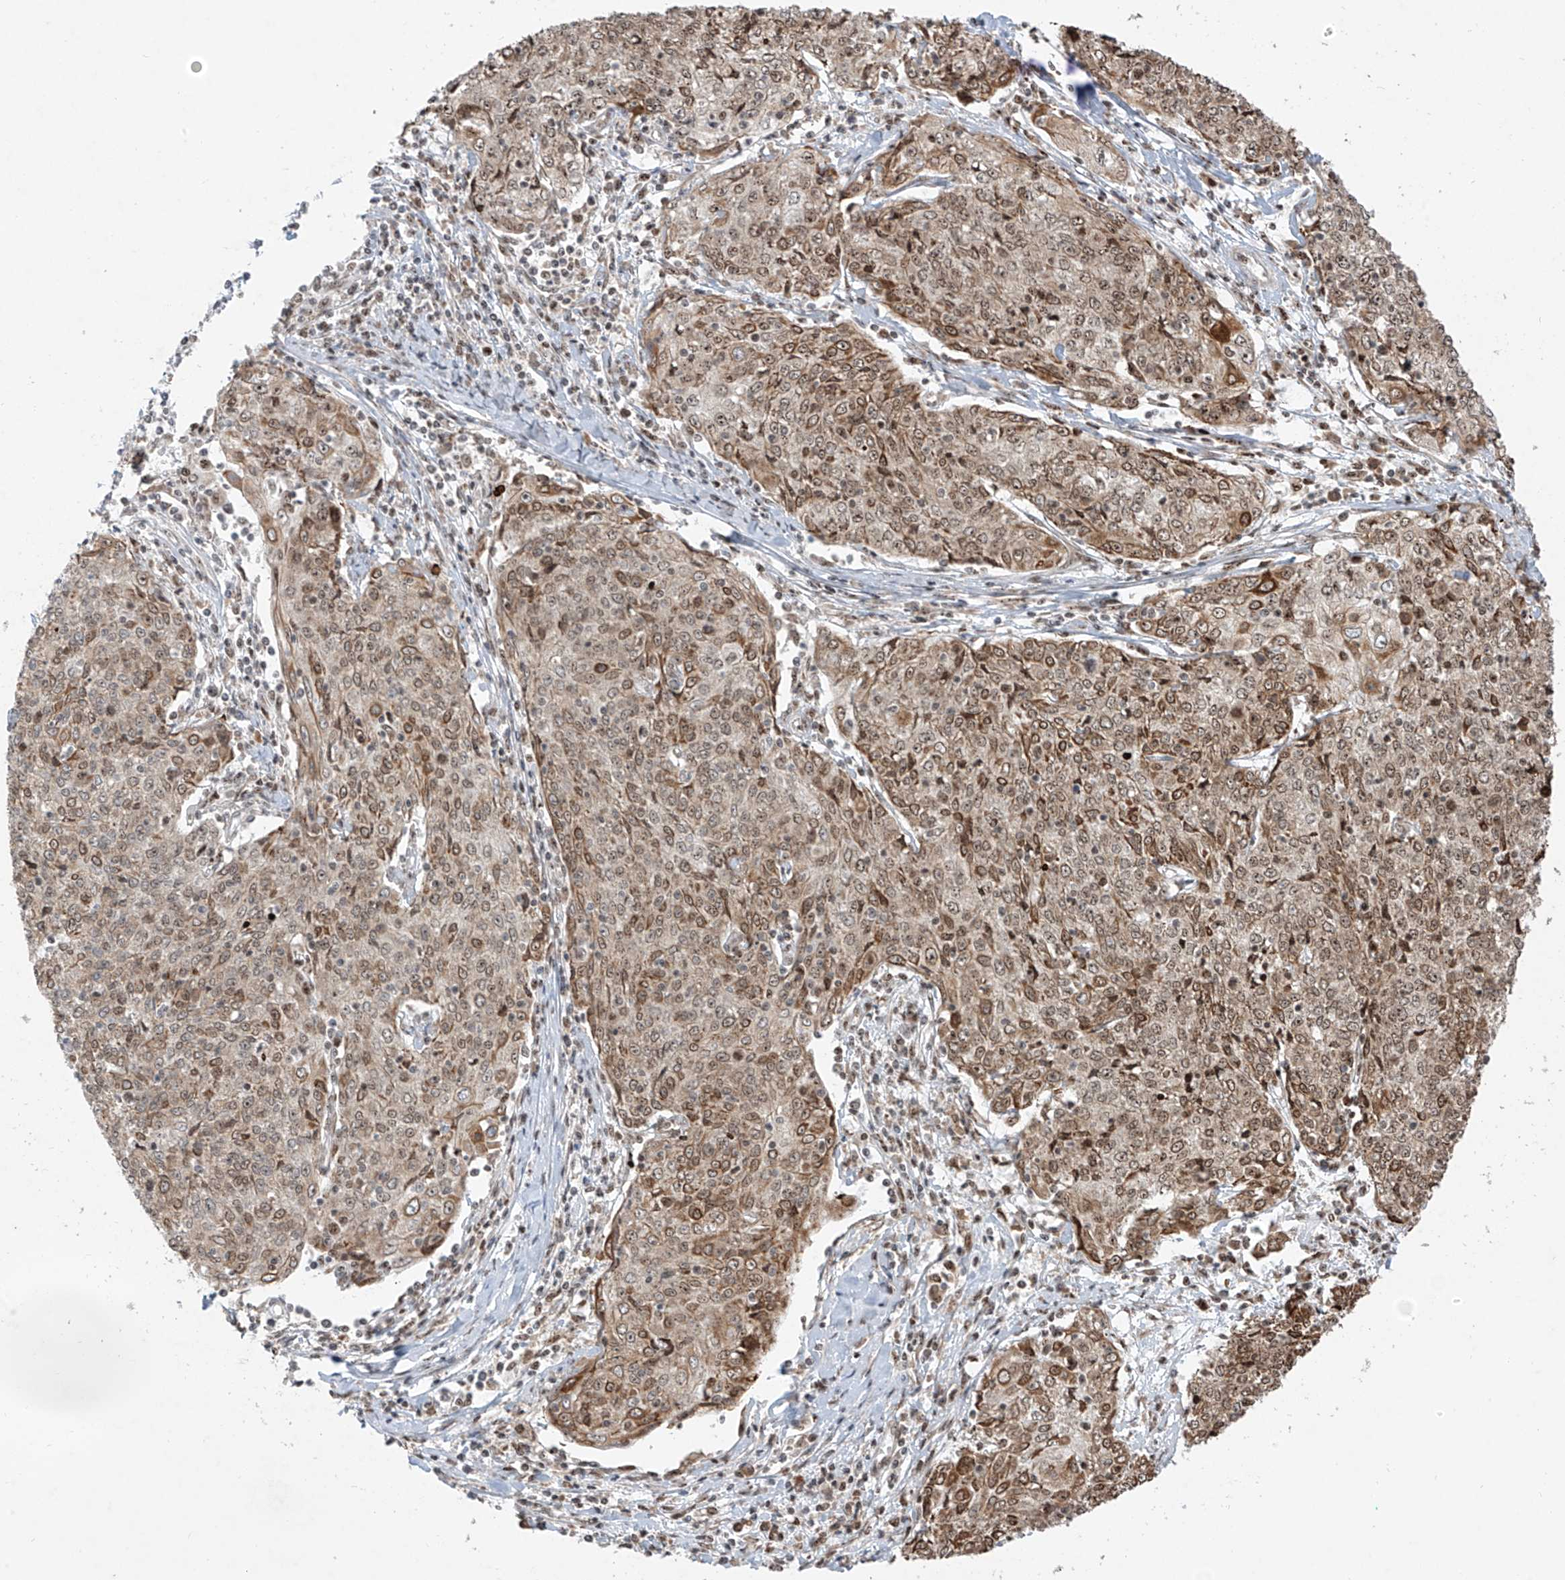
{"staining": {"intensity": "moderate", "quantity": ">75%", "location": "cytoplasmic/membranous,nuclear"}, "tissue": "cervical cancer", "cell_type": "Tumor cells", "image_type": "cancer", "snomed": [{"axis": "morphology", "description": "Squamous cell carcinoma, NOS"}, {"axis": "topography", "description": "Cervix"}], "caption": "Human cervical cancer stained with a protein marker reveals moderate staining in tumor cells.", "gene": "ZBTB8A", "patient": {"sex": "female", "age": 48}}